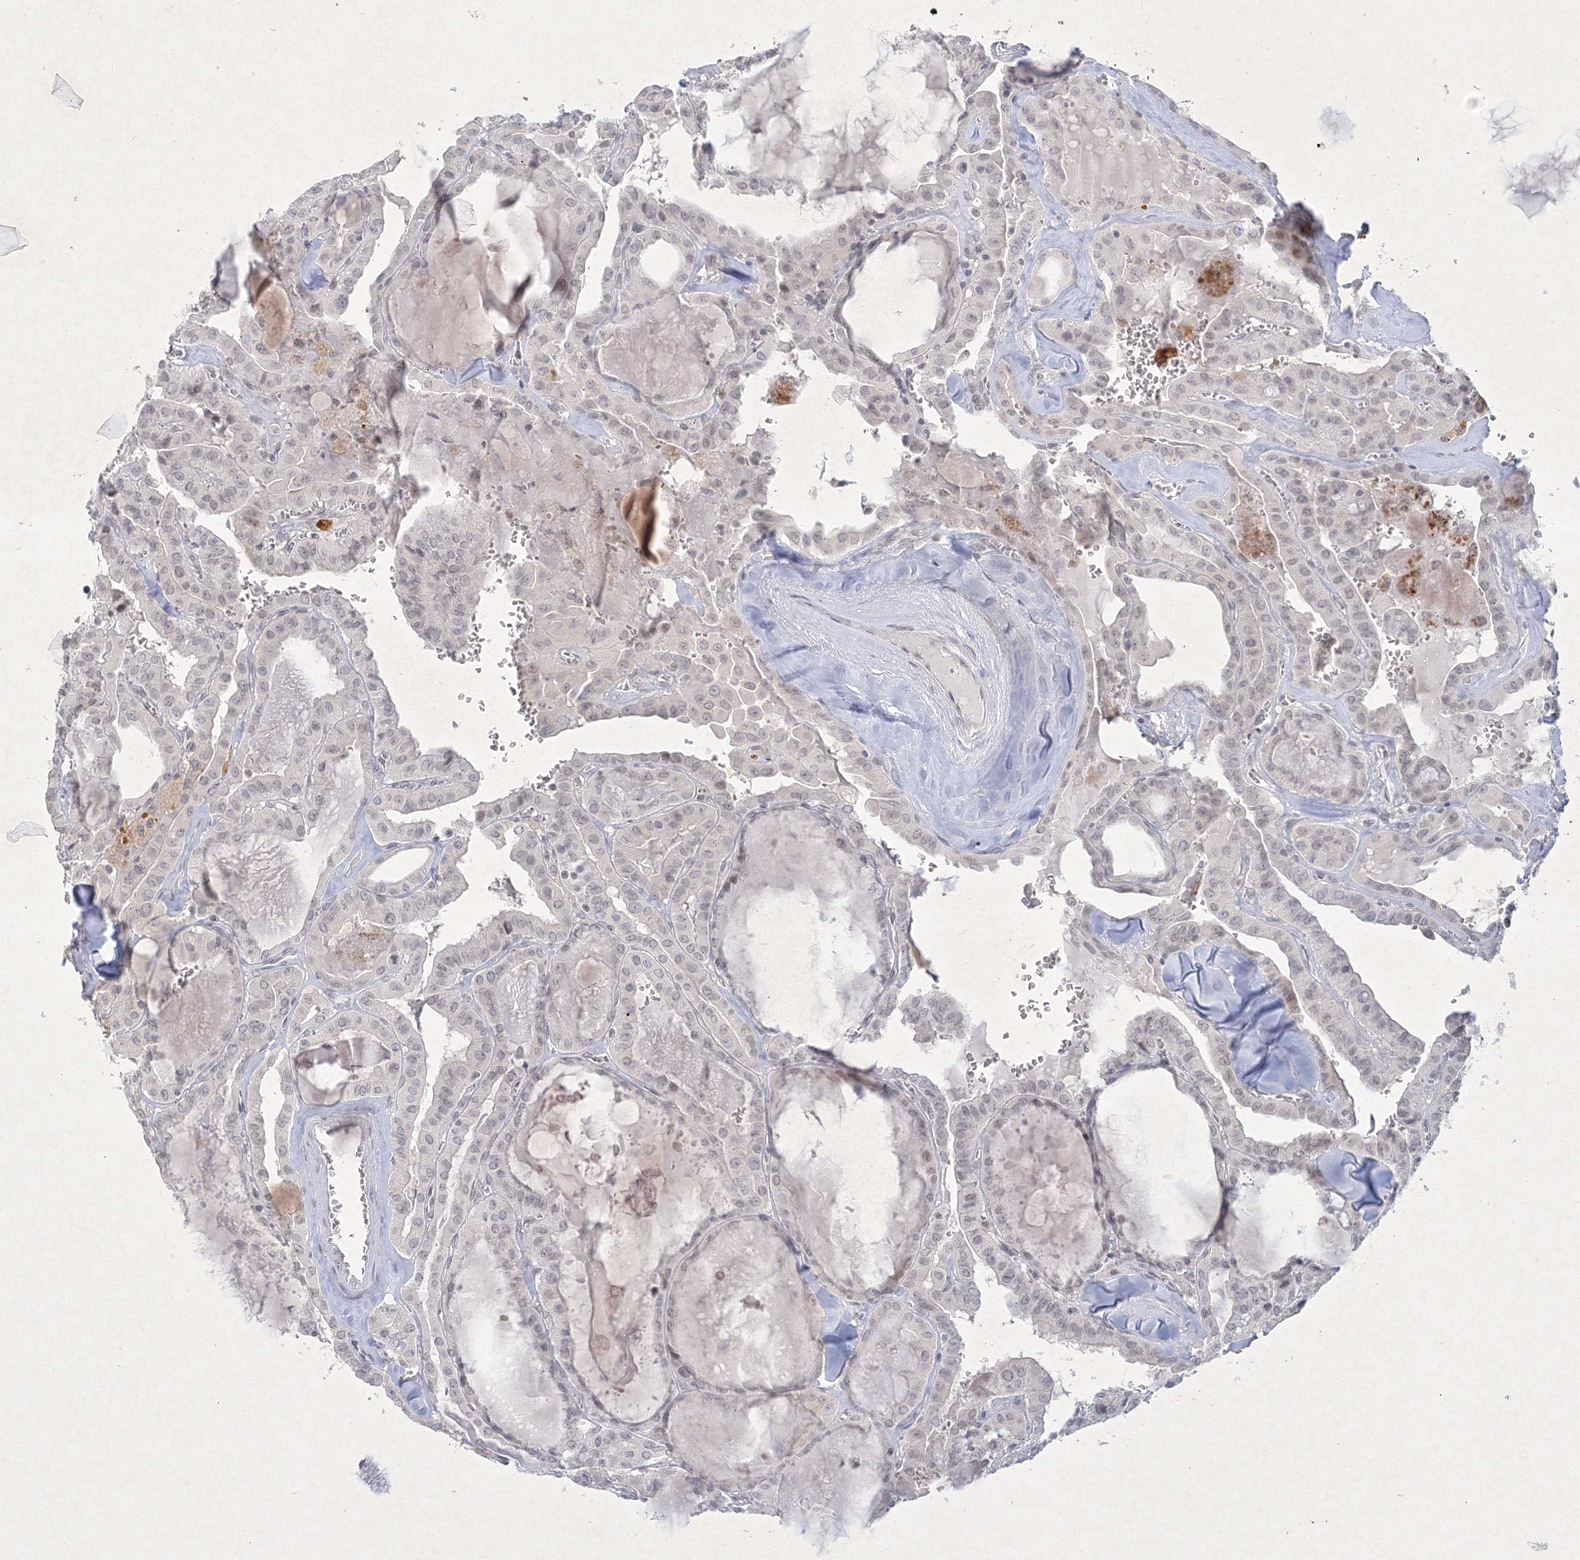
{"staining": {"intensity": "weak", "quantity": "<25%", "location": "nuclear"}, "tissue": "thyroid cancer", "cell_type": "Tumor cells", "image_type": "cancer", "snomed": [{"axis": "morphology", "description": "Papillary adenocarcinoma, NOS"}, {"axis": "topography", "description": "Thyroid gland"}], "caption": "Immunohistochemistry (IHC) photomicrograph of neoplastic tissue: thyroid papillary adenocarcinoma stained with DAB (3,3'-diaminobenzidine) shows no significant protein staining in tumor cells. Brightfield microscopy of immunohistochemistry stained with DAB (brown) and hematoxylin (blue), captured at high magnification.", "gene": "NXPE3", "patient": {"sex": "male", "age": 52}}